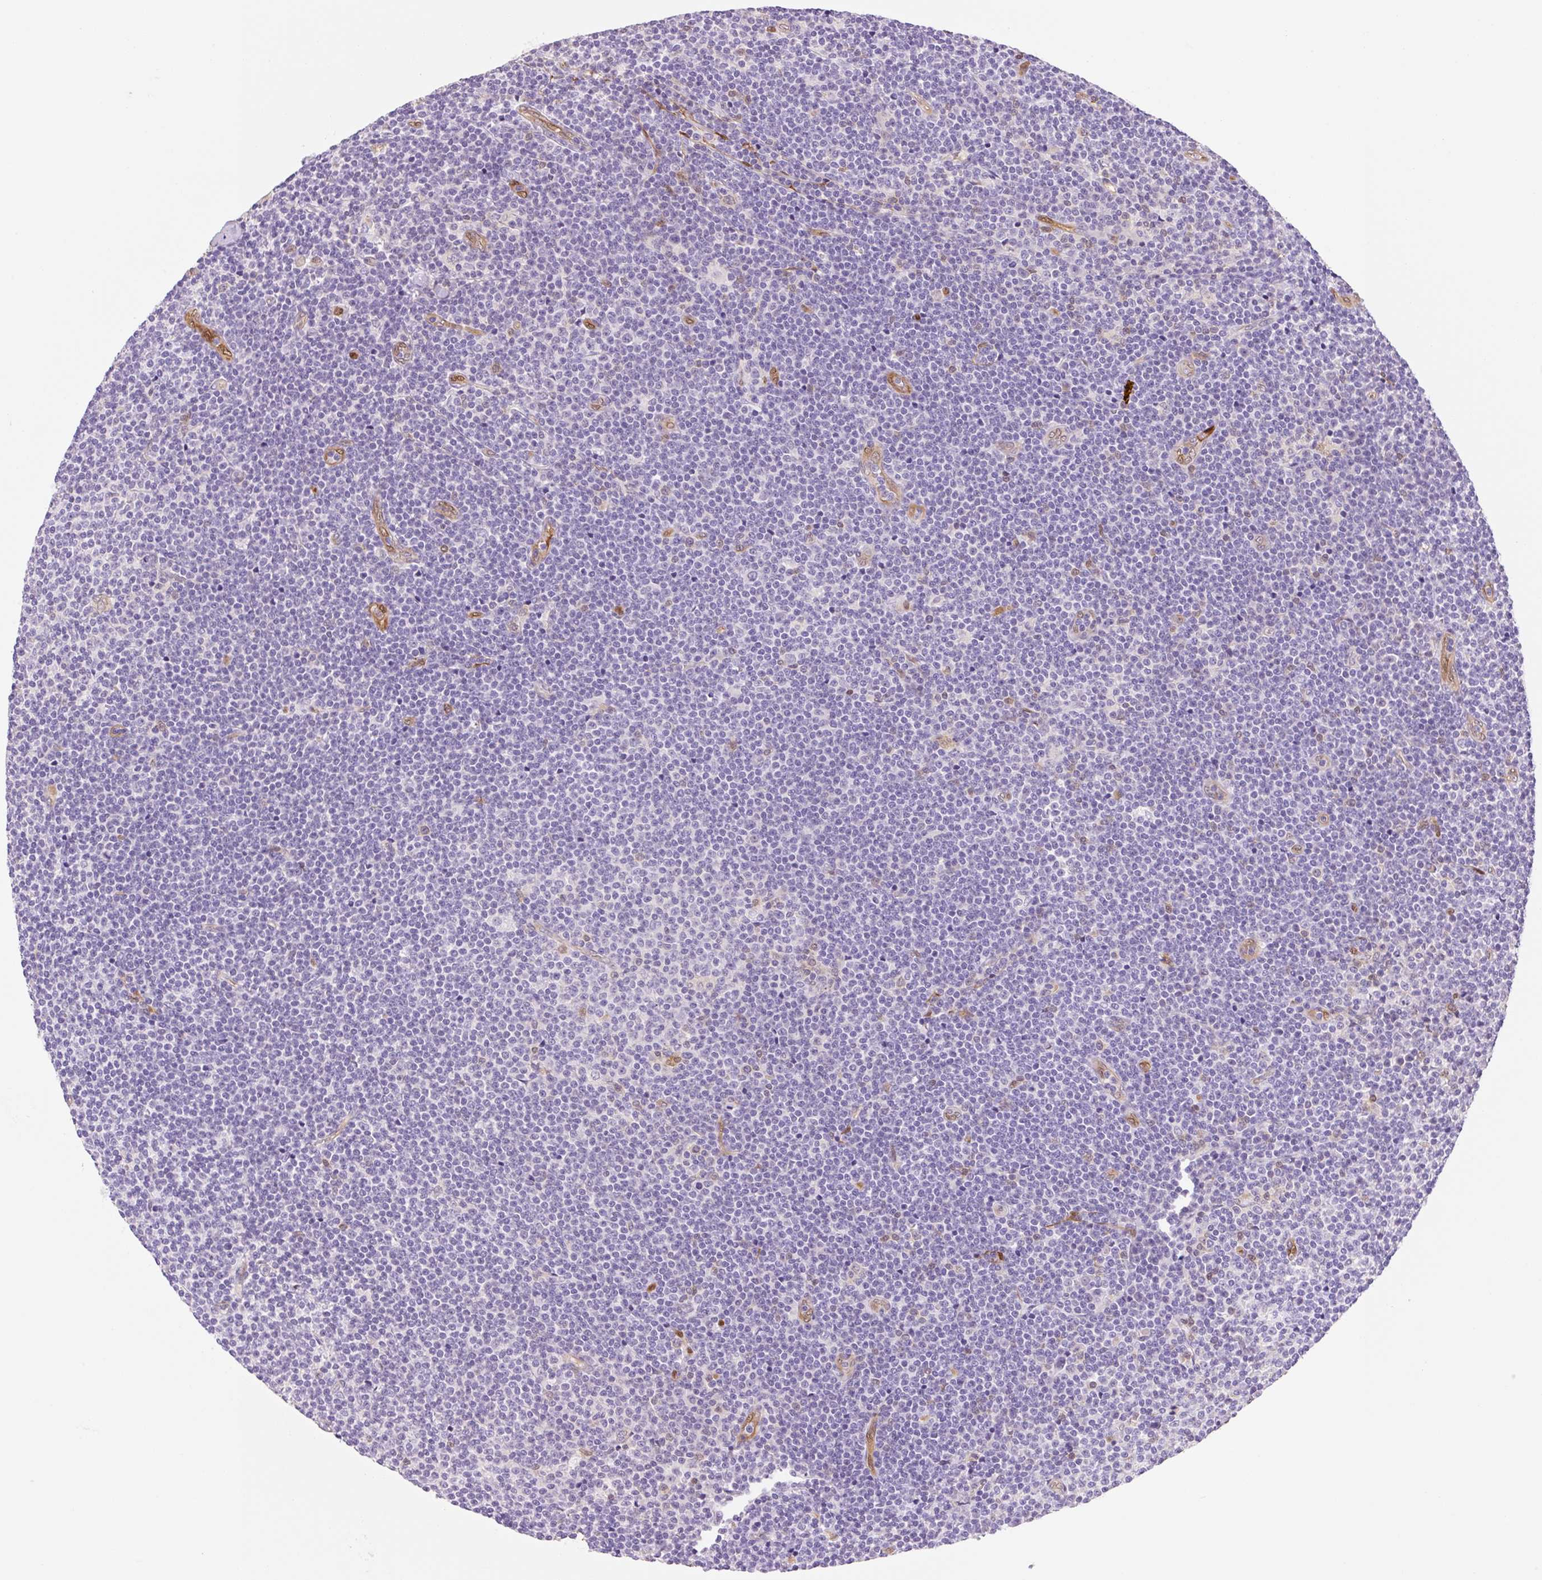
{"staining": {"intensity": "negative", "quantity": "none", "location": "none"}, "tissue": "lymphoma", "cell_type": "Tumor cells", "image_type": "cancer", "snomed": [{"axis": "morphology", "description": "Malignant lymphoma, non-Hodgkin's type, Low grade"}, {"axis": "topography", "description": "Lymph node"}], "caption": "Image shows no significant protein expression in tumor cells of lymphoma.", "gene": "FABP5", "patient": {"sex": "male", "age": 48}}